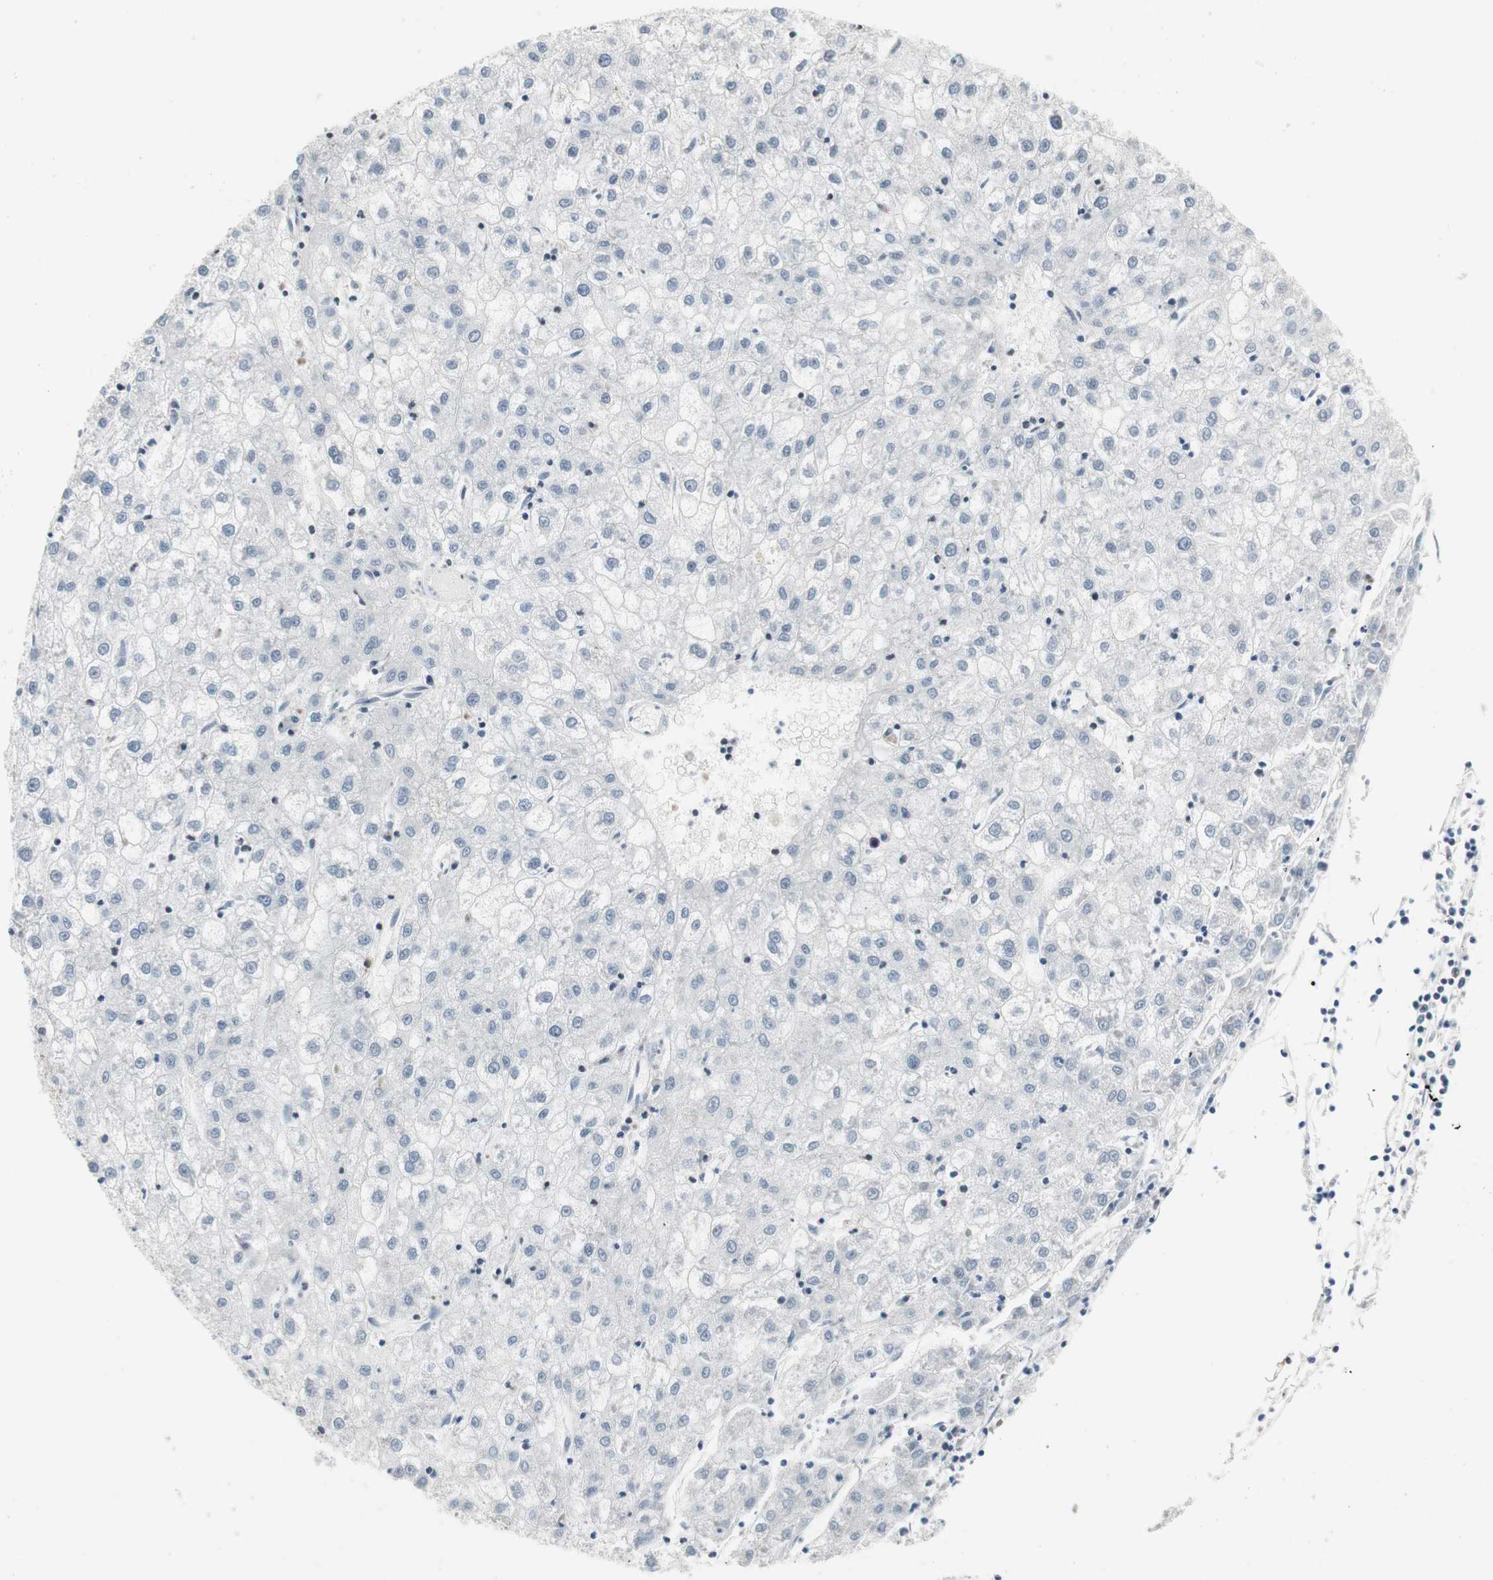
{"staining": {"intensity": "negative", "quantity": "none", "location": "none"}, "tissue": "liver cancer", "cell_type": "Tumor cells", "image_type": "cancer", "snomed": [{"axis": "morphology", "description": "Carcinoma, Hepatocellular, NOS"}, {"axis": "topography", "description": "Liver"}], "caption": "Protein analysis of hepatocellular carcinoma (liver) shows no significant expression in tumor cells. Nuclei are stained in blue.", "gene": "RTF1", "patient": {"sex": "male", "age": 72}}